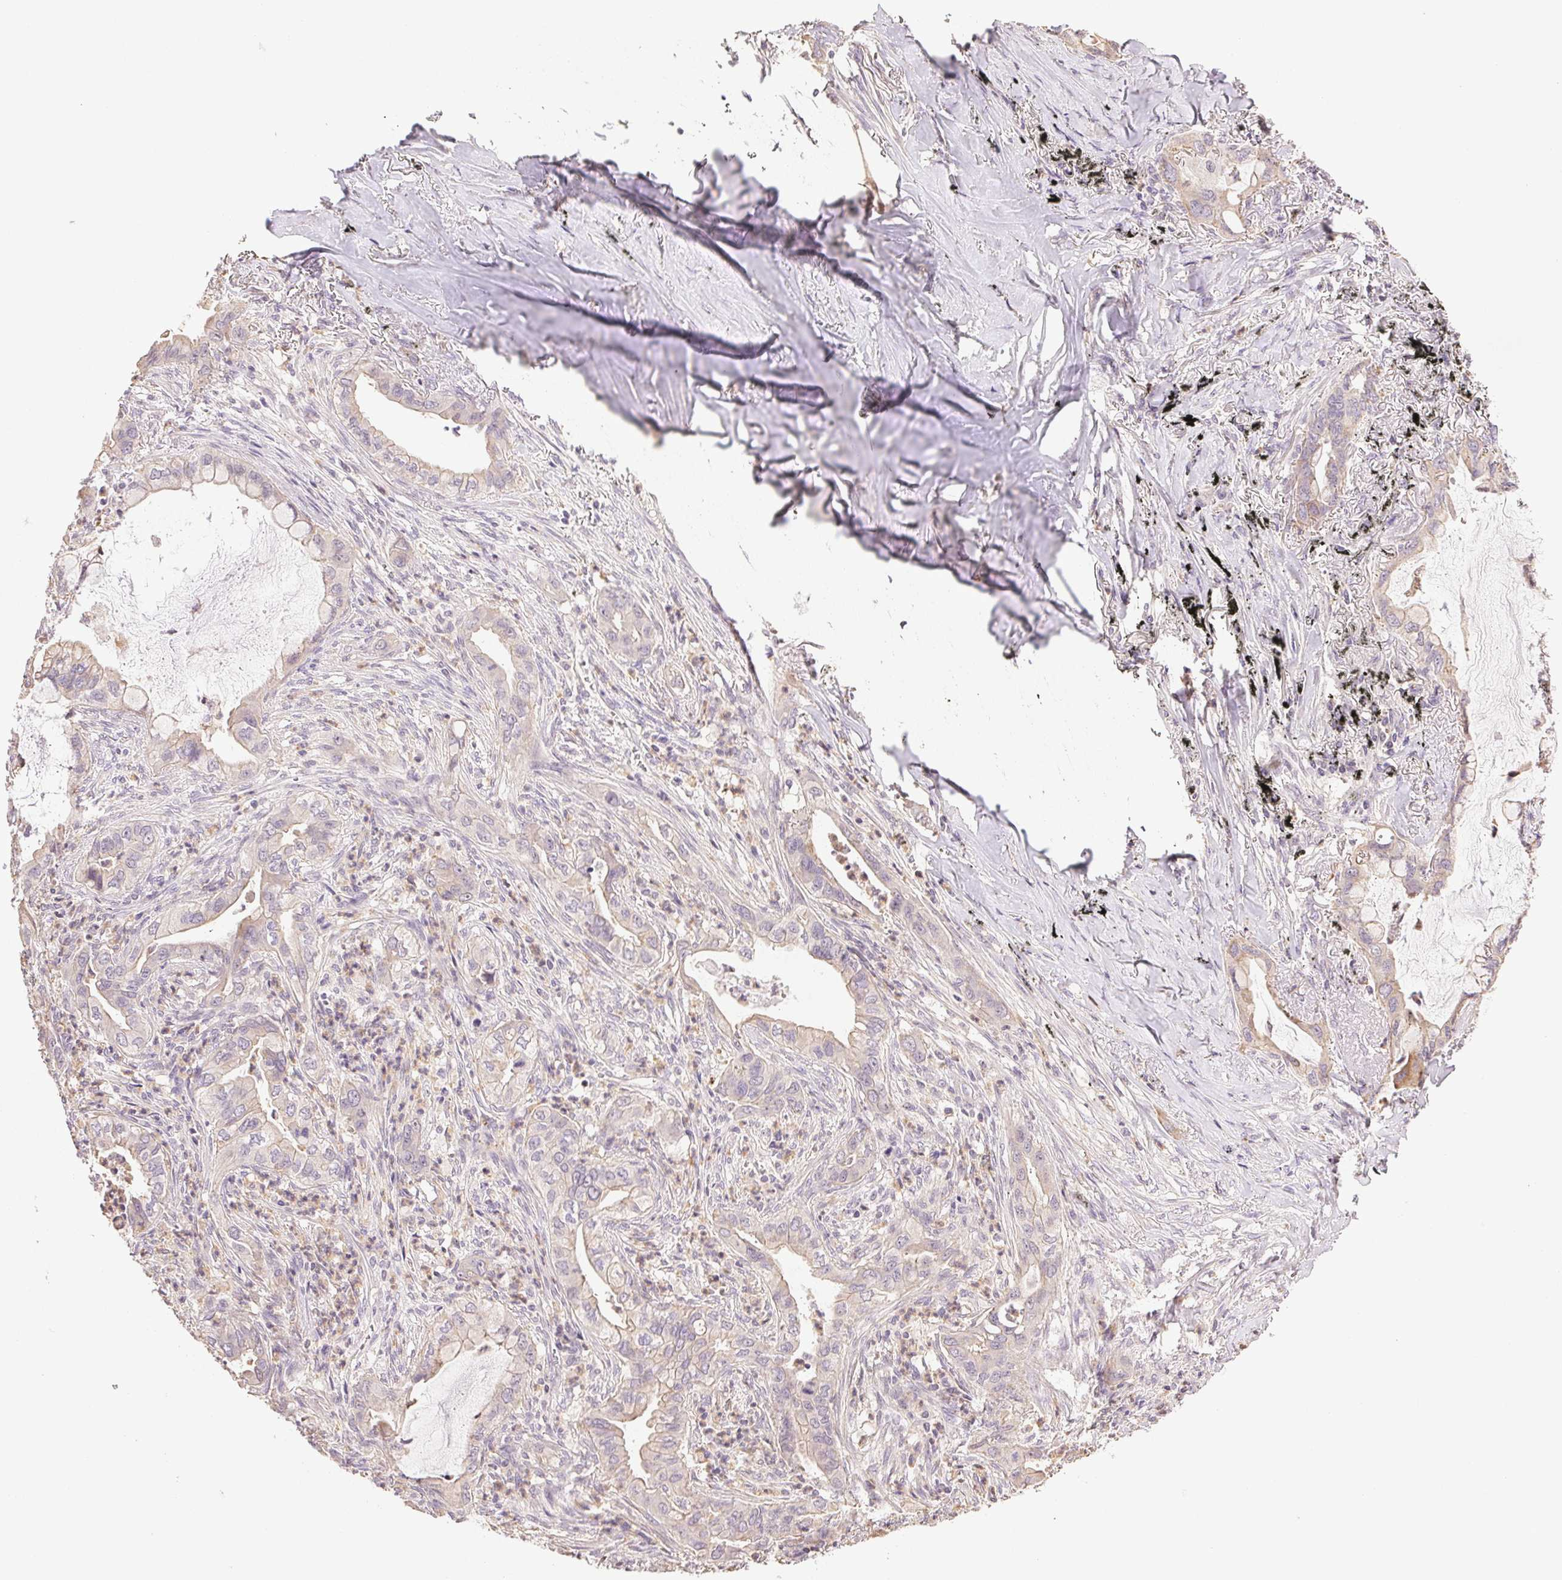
{"staining": {"intensity": "negative", "quantity": "none", "location": "none"}, "tissue": "lung cancer", "cell_type": "Tumor cells", "image_type": "cancer", "snomed": [{"axis": "morphology", "description": "Adenocarcinoma, NOS"}, {"axis": "topography", "description": "Lung"}], "caption": "This is an IHC micrograph of human lung adenocarcinoma. There is no expression in tumor cells.", "gene": "TMEM253", "patient": {"sex": "male", "age": 65}}